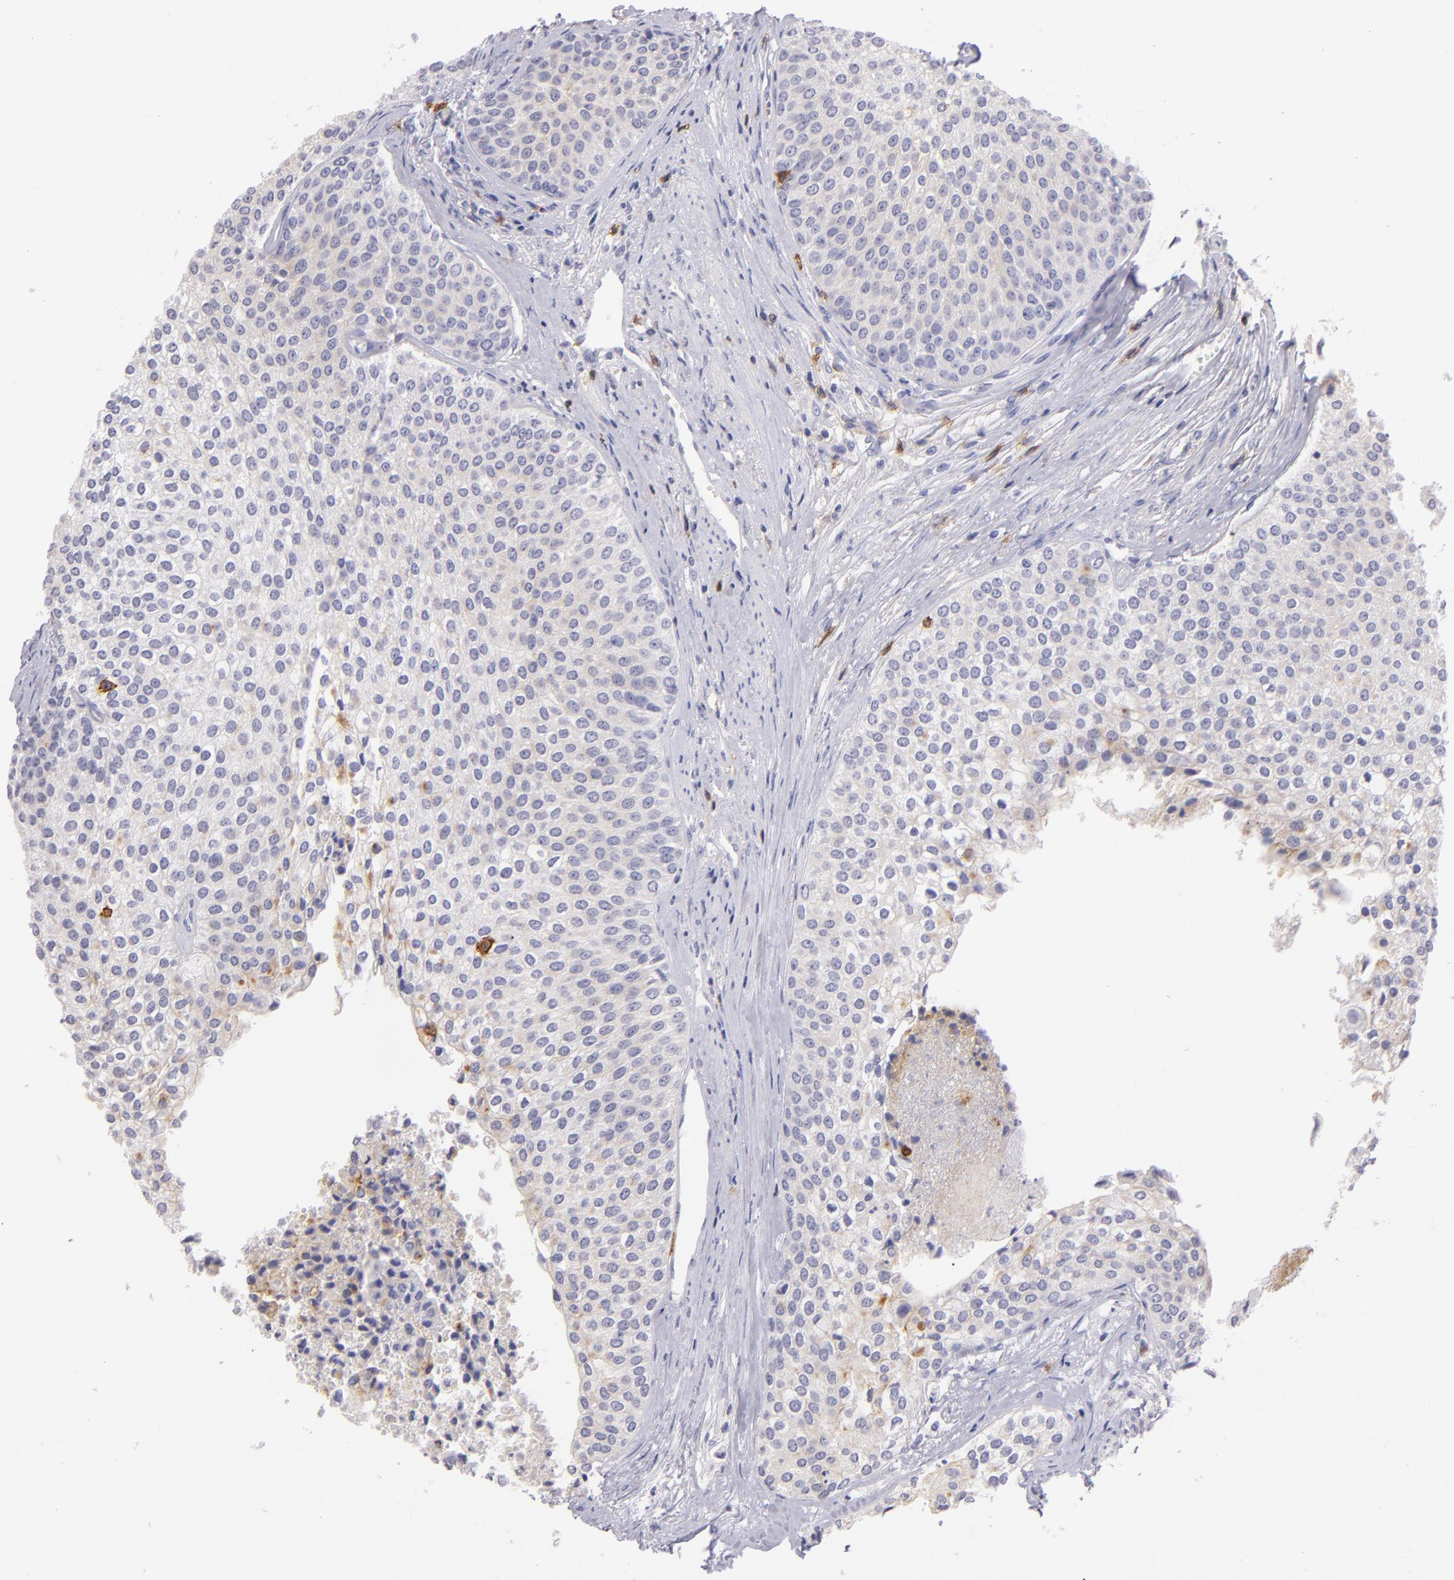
{"staining": {"intensity": "negative", "quantity": "none", "location": "none"}, "tissue": "urothelial cancer", "cell_type": "Tumor cells", "image_type": "cancer", "snomed": [{"axis": "morphology", "description": "Urothelial carcinoma, Low grade"}, {"axis": "topography", "description": "Urinary bladder"}], "caption": "This photomicrograph is of urothelial cancer stained with IHC to label a protein in brown with the nuclei are counter-stained blue. There is no staining in tumor cells. (DAB immunohistochemistry with hematoxylin counter stain).", "gene": "IL2RA", "patient": {"sex": "female", "age": 73}}